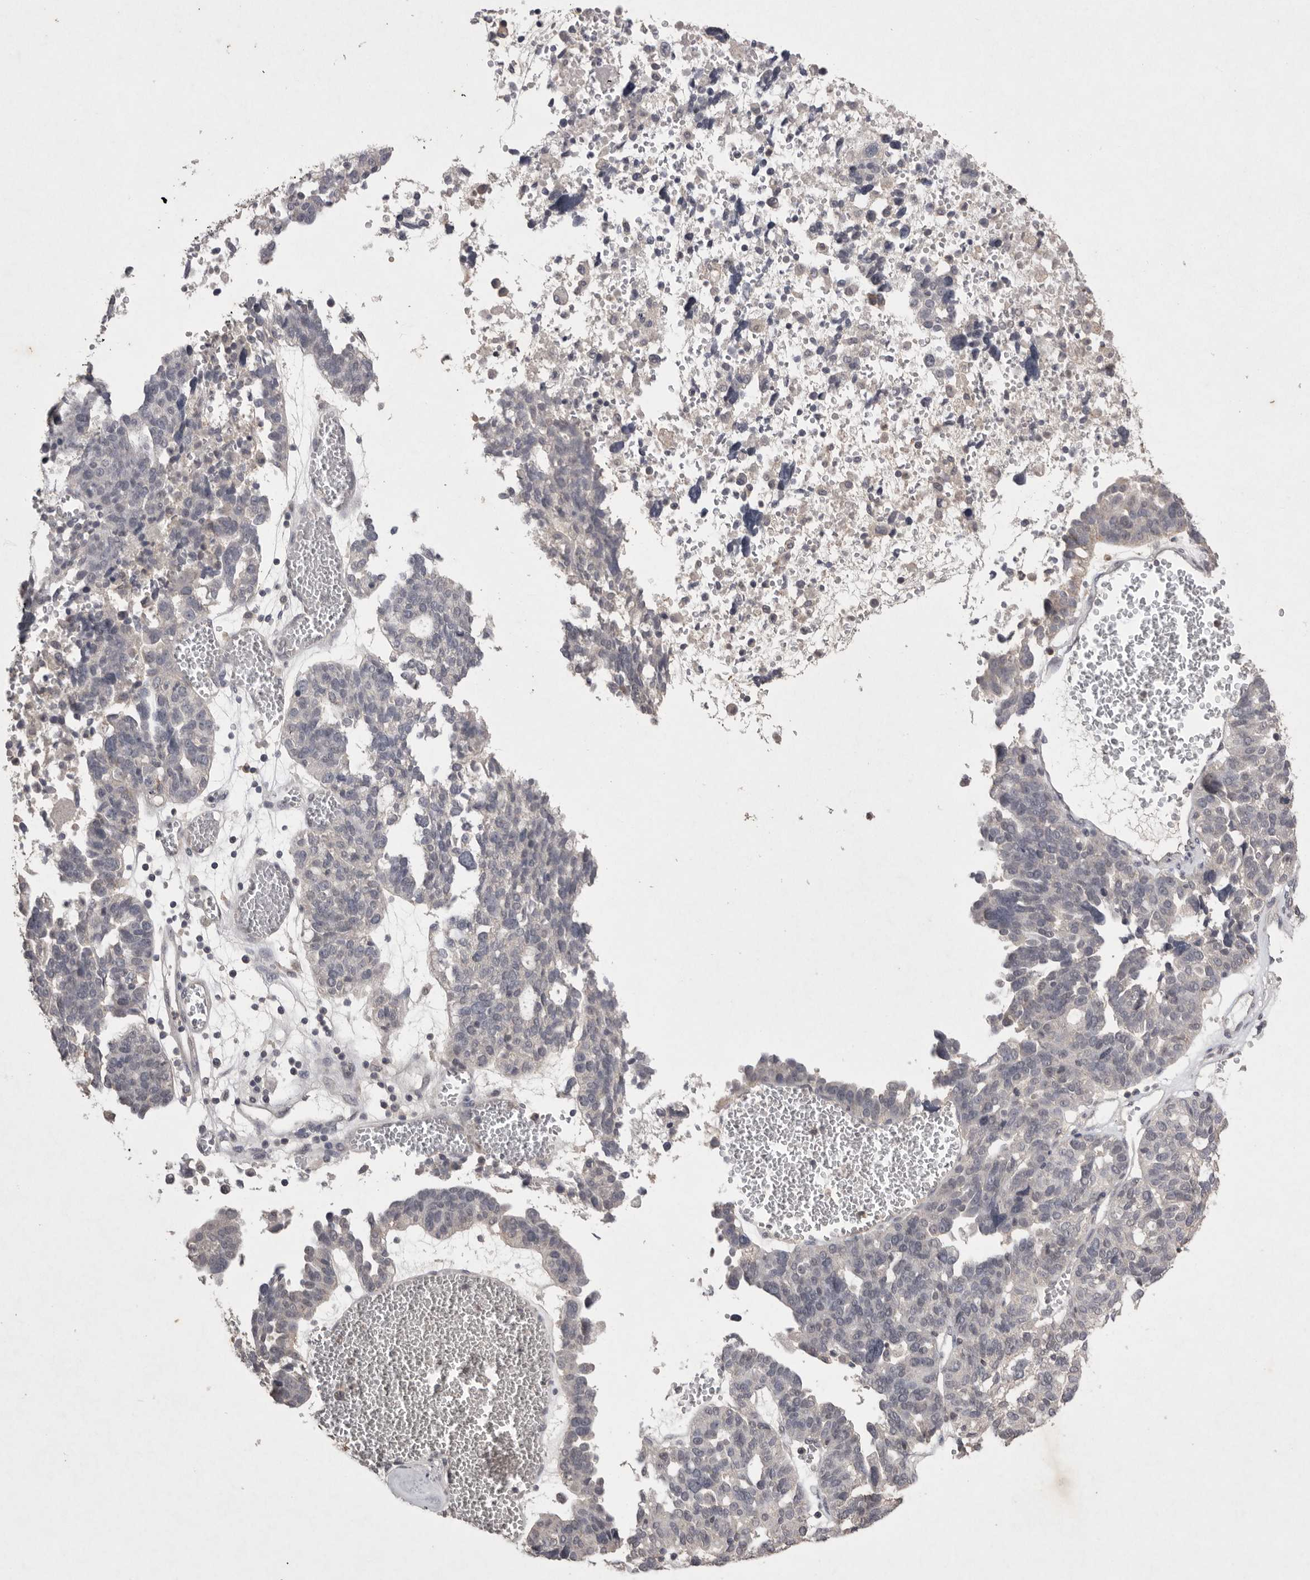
{"staining": {"intensity": "negative", "quantity": "none", "location": "none"}, "tissue": "ovarian cancer", "cell_type": "Tumor cells", "image_type": "cancer", "snomed": [{"axis": "morphology", "description": "Cystadenocarcinoma, serous, NOS"}, {"axis": "topography", "description": "Ovary"}], "caption": "Human ovarian cancer stained for a protein using IHC demonstrates no positivity in tumor cells.", "gene": "APLNR", "patient": {"sex": "female", "age": 59}}